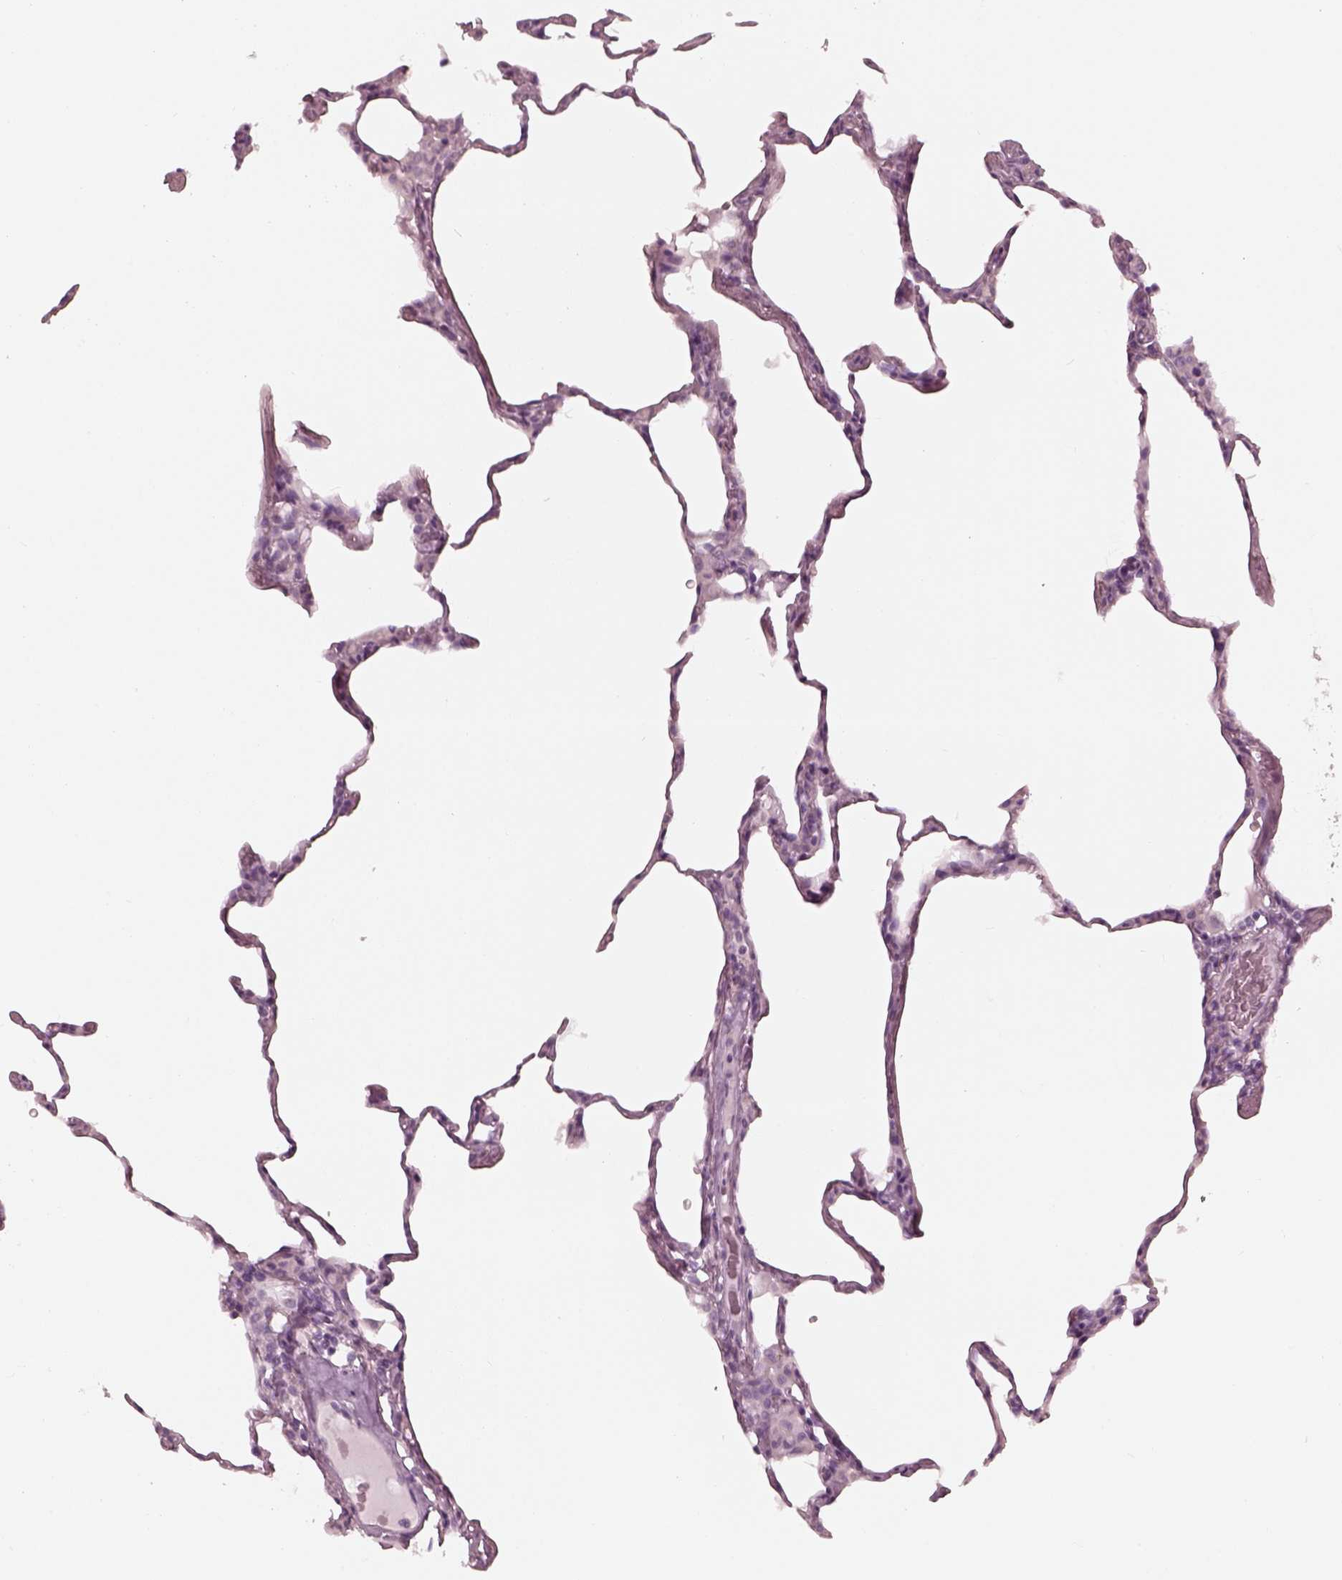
{"staining": {"intensity": "negative", "quantity": "none", "location": "none"}, "tissue": "lung", "cell_type": "Alveolar cells", "image_type": "normal", "snomed": [{"axis": "morphology", "description": "Normal tissue, NOS"}, {"axis": "topography", "description": "Lung"}], "caption": "This micrograph is of unremarkable lung stained with immunohistochemistry to label a protein in brown with the nuclei are counter-stained blue. There is no staining in alveolar cells.", "gene": "KRTAP24", "patient": {"sex": "female", "age": 57}}